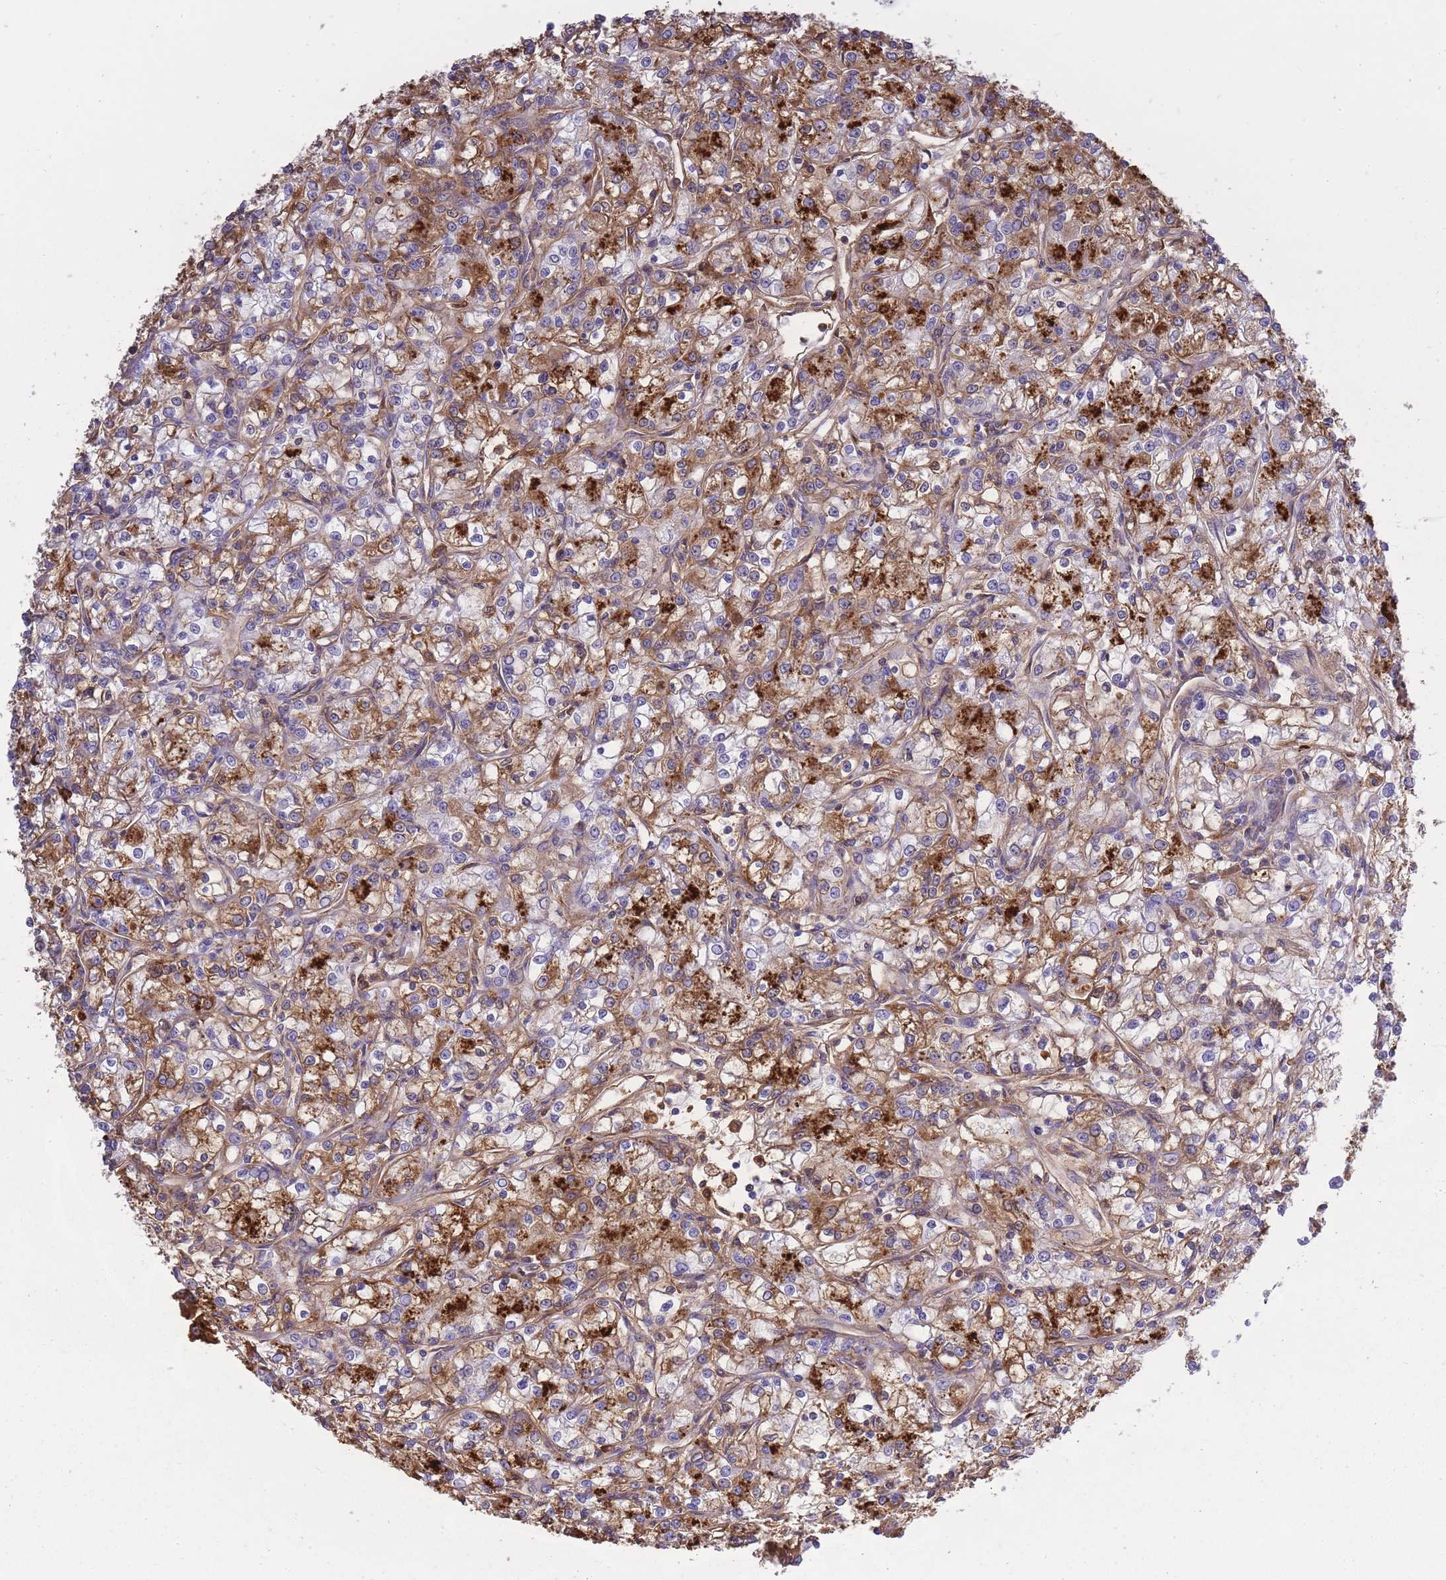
{"staining": {"intensity": "strong", "quantity": ">75%", "location": "cytoplasmic/membranous"}, "tissue": "renal cancer", "cell_type": "Tumor cells", "image_type": "cancer", "snomed": [{"axis": "morphology", "description": "Adenocarcinoma, NOS"}, {"axis": "topography", "description": "Kidney"}], "caption": "Adenocarcinoma (renal) was stained to show a protein in brown. There is high levels of strong cytoplasmic/membranous positivity in about >75% of tumor cells.", "gene": "IGKV1D-42", "patient": {"sex": "female", "age": 59}}